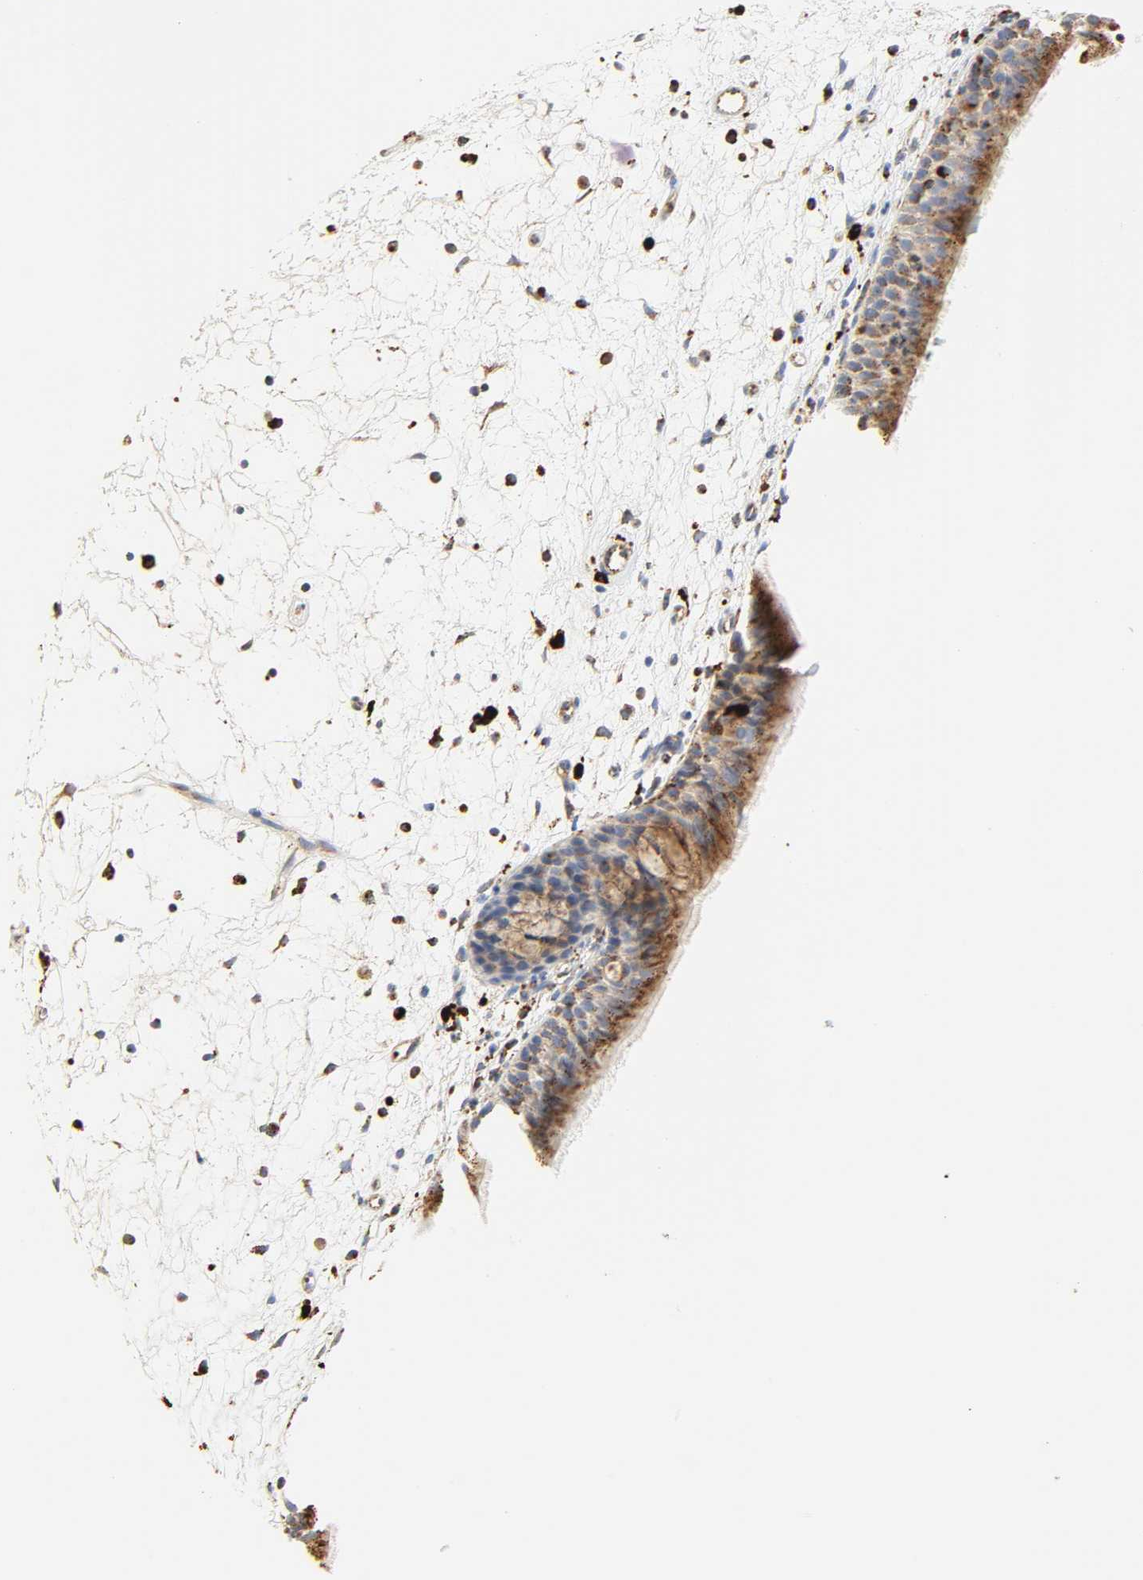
{"staining": {"intensity": "strong", "quantity": ">75%", "location": "cytoplasmic/membranous"}, "tissue": "nasopharynx", "cell_type": "Respiratory epithelial cells", "image_type": "normal", "snomed": [{"axis": "morphology", "description": "Normal tissue, NOS"}, {"axis": "topography", "description": "Nasopharynx"}], "caption": "Immunohistochemistry (DAB) staining of unremarkable nasopharynx exhibits strong cytoplasmic/membranous protein expression in about >75% of respiratory epithelial cells. (brown staining indicates protein expression, while blue staining denotes nuclei).", "gene": "PSAP", "patient": {"sex": "female", "age": 54}}